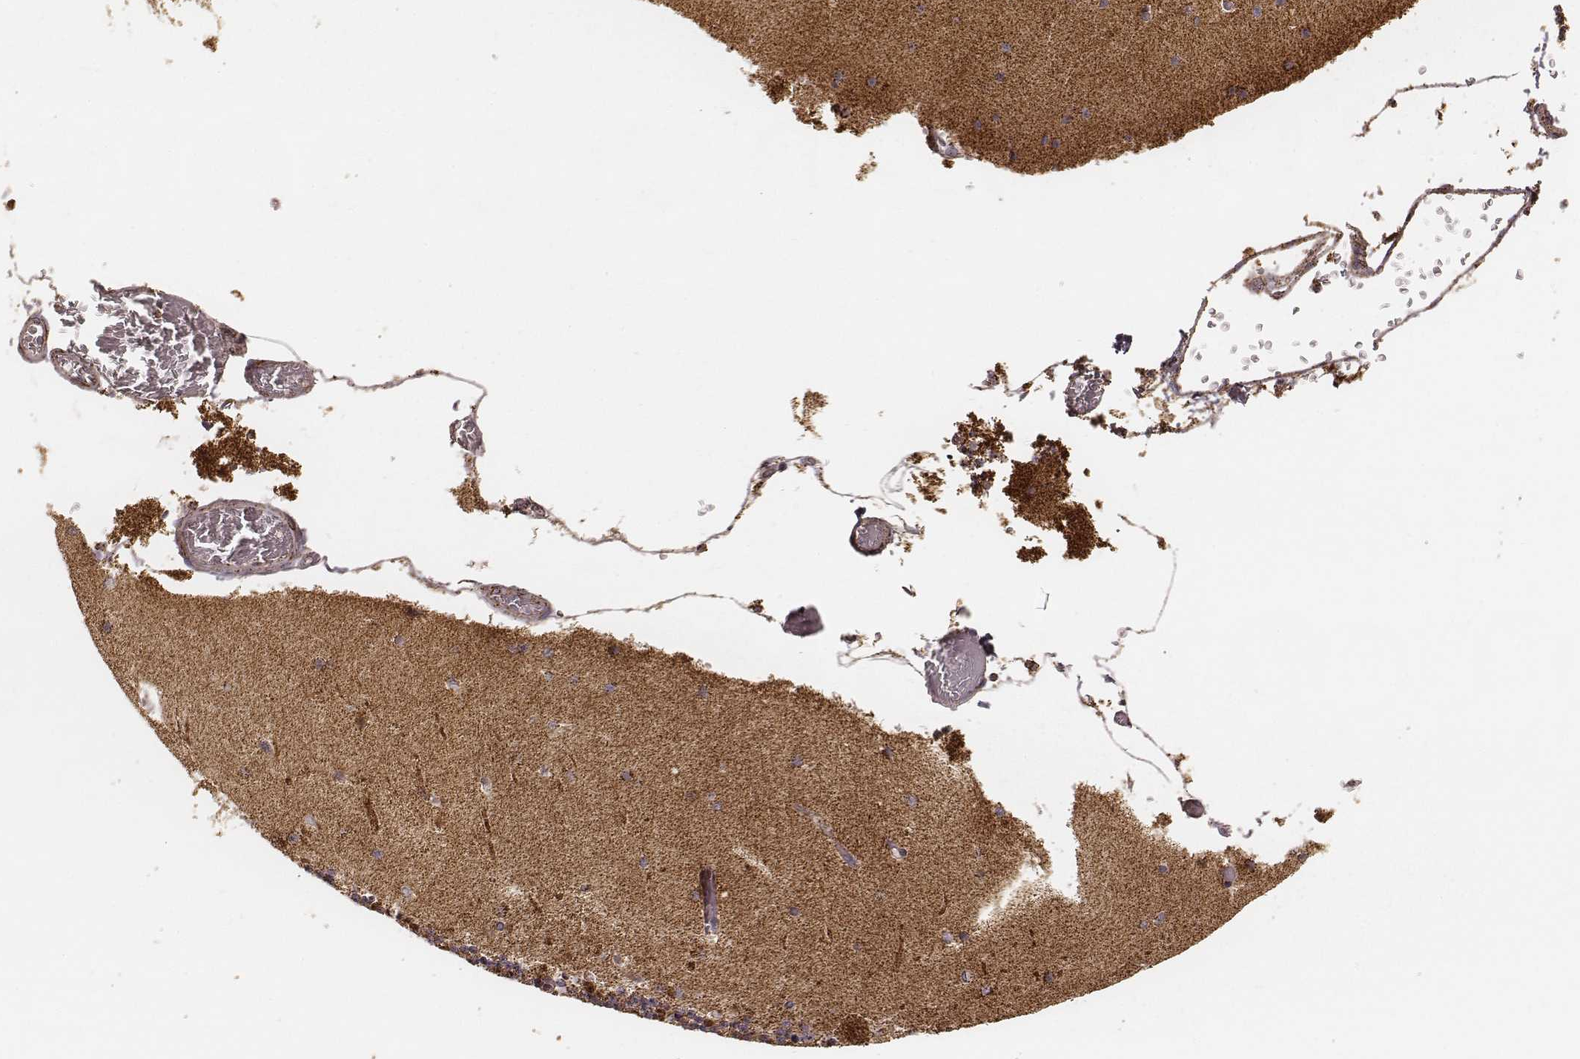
{"staining": {"intensity": "strong", "quantity": ">75%", "location": "cytoplasmic/membranous"}, "tissue": "cerebellum", "cell_type": "Cells in granular layer", "image_type": "normal", "snomed": [{"axis": "morphology", "description": "Normal tissue, NOS"}, {"axis": "topography", "description": "Cerebellum"}], "caption": "A high-resolution image shows immunohistochemistry staining of unremarkable cerebellum, which reveals strong cytoplasmic/membranous staining in approximately >75% of cells in granular layer. The staining is performed using DAB brown chromogen to label protein expression. The nuclei are counter-stained blue using hematoxylin.", "gene": "CS", "patient": {"sex": "female", "age": 28}}